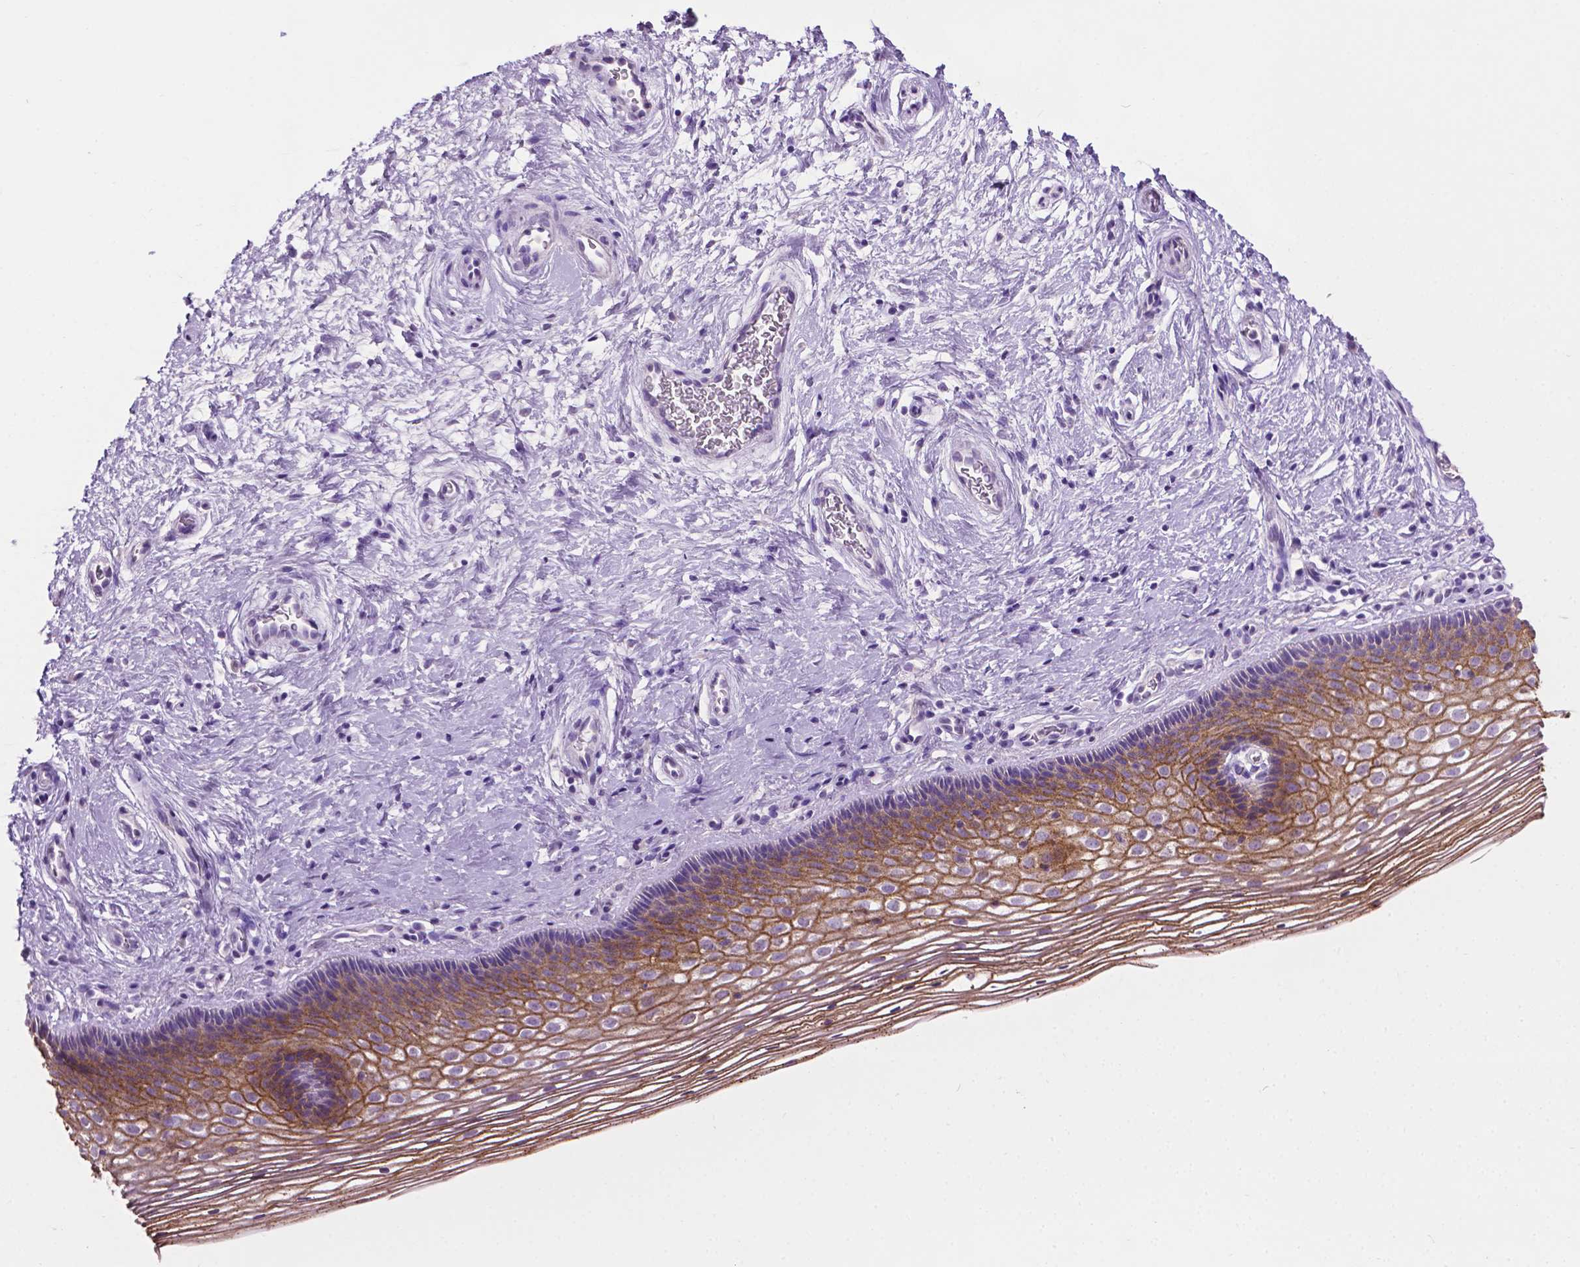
{"staining": {"intensity": "moderate", "quantity": "25%-75%", "location": "cytoplasmic/membranous"}, "tissue": "cervix", "cell_type": "Glandular cells", "image_type": "normal", "snomed": [{"axis": "morphology", "description": "Normal tissue, NOS"}, {"axis": "topography", "description": "Cervix"}], "caption": "High-power microscopy captured an immunohistochemistry (IHC) micrograph of normal cervix, revealing moderate cytoplasmic/membranous expression in about 25%-75% of glandular cells. The staining was performed using DAB, with brown indicating positive protein expression. Nuclei are stained blue with hematoxylin.", "gene": "TACSTD2", "patient": {"sex": "female", "age": 34}}